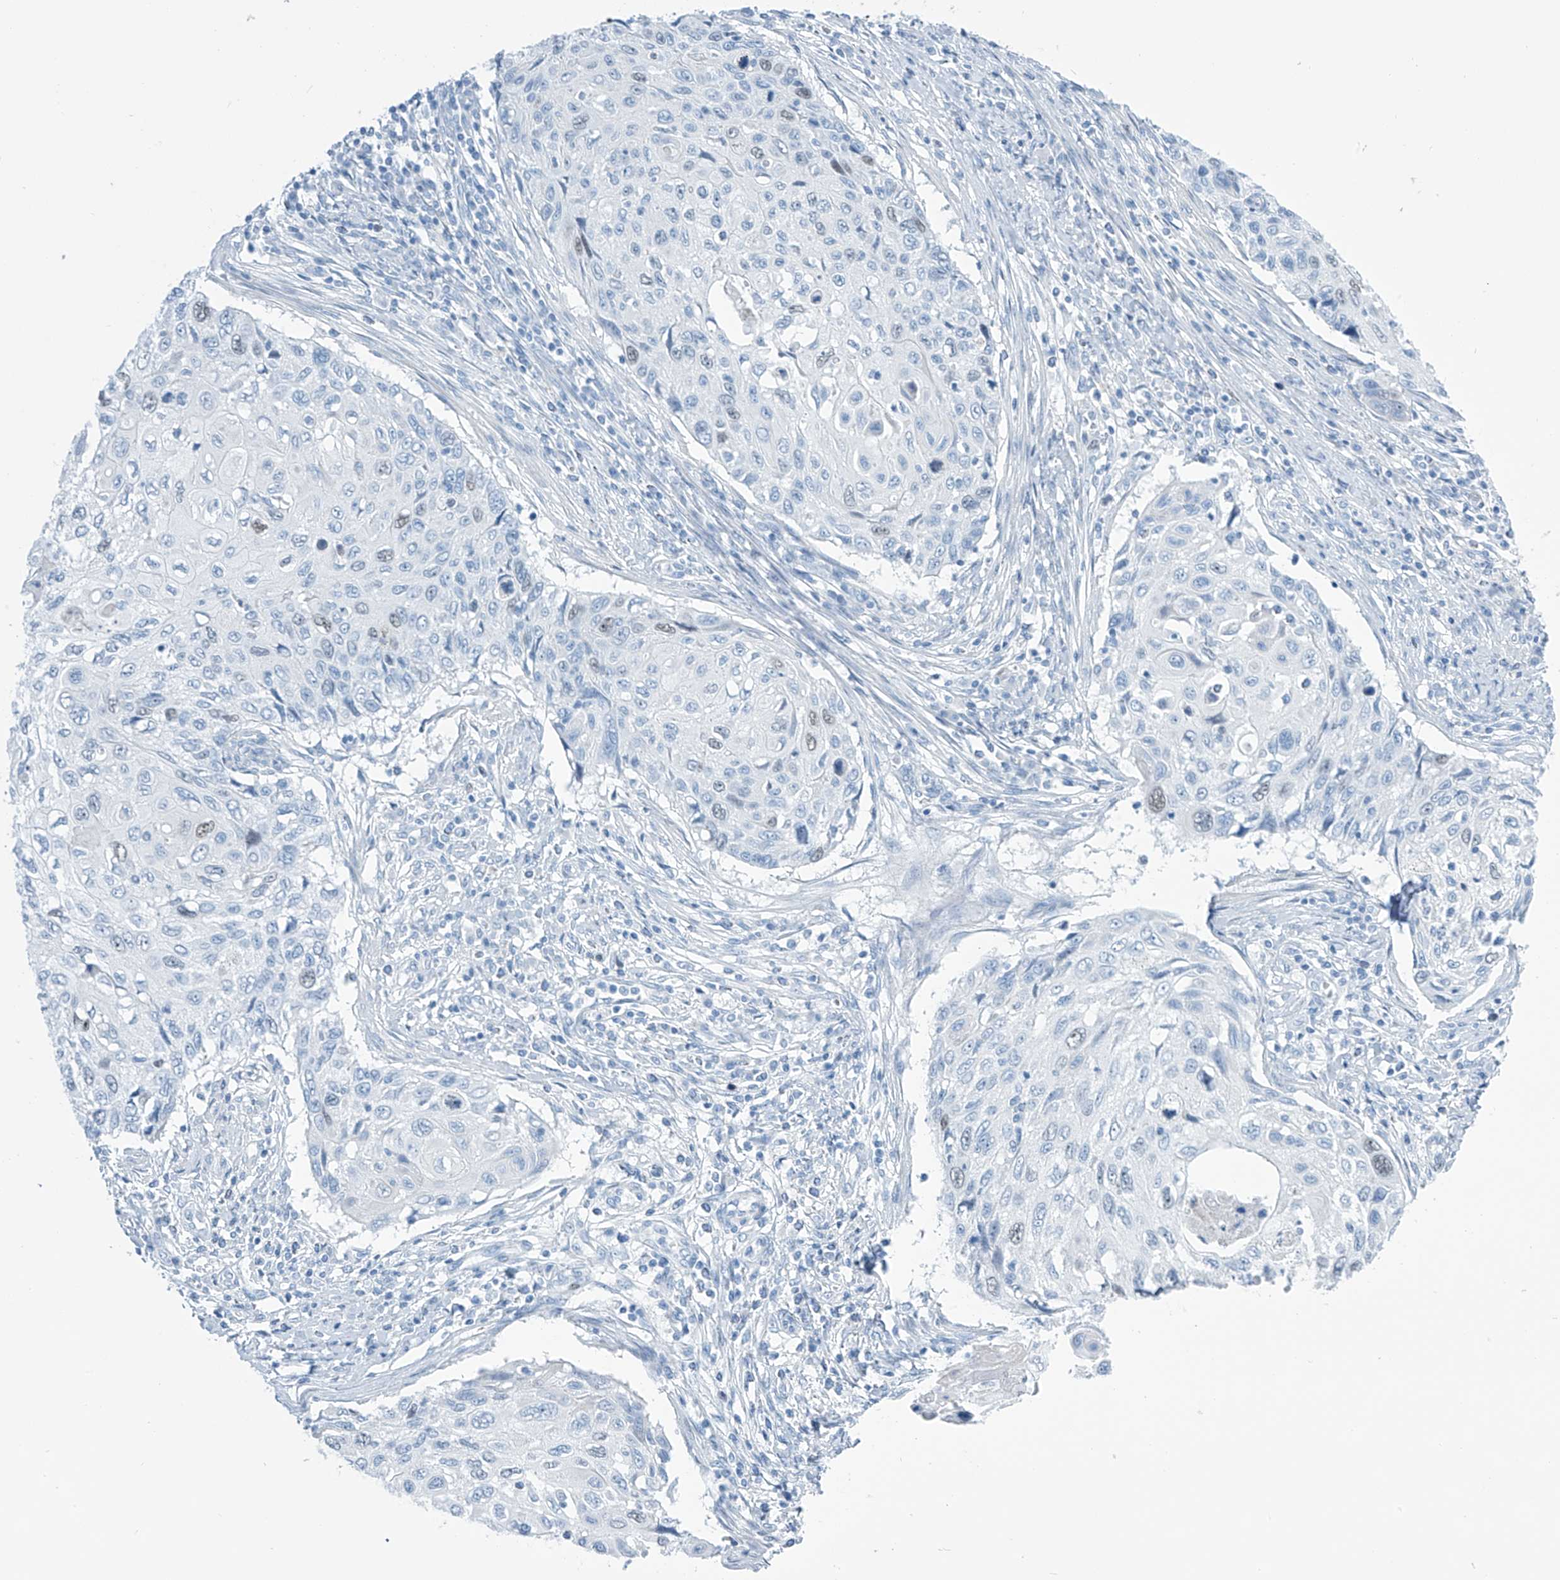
{"staining": {"intensity": "negative", "quantity": "none", "location": "none"}, "tissue": "cervical cancer", "cell_type": "Tumor cells", "image_type": "cancer", "snomed": [{"axis": "morphology", "description": "Squamous cell carcinoma, NOS"}, {"axis": "topography", "description": "Cervix"}], "caption": "This is a photomicrograph of immunohistochemistry staining of cervical cancer, which shows no staining in tumor cells. The staining was performed using DAB (3,3'-diaminobenzidine) to visualize the protein expression in brown, while the nuclei were stained in blue with hematoxylin (Magnification: 20x).", "gene": "SGO2", "patient": {"sex": "female", "age": 70}}